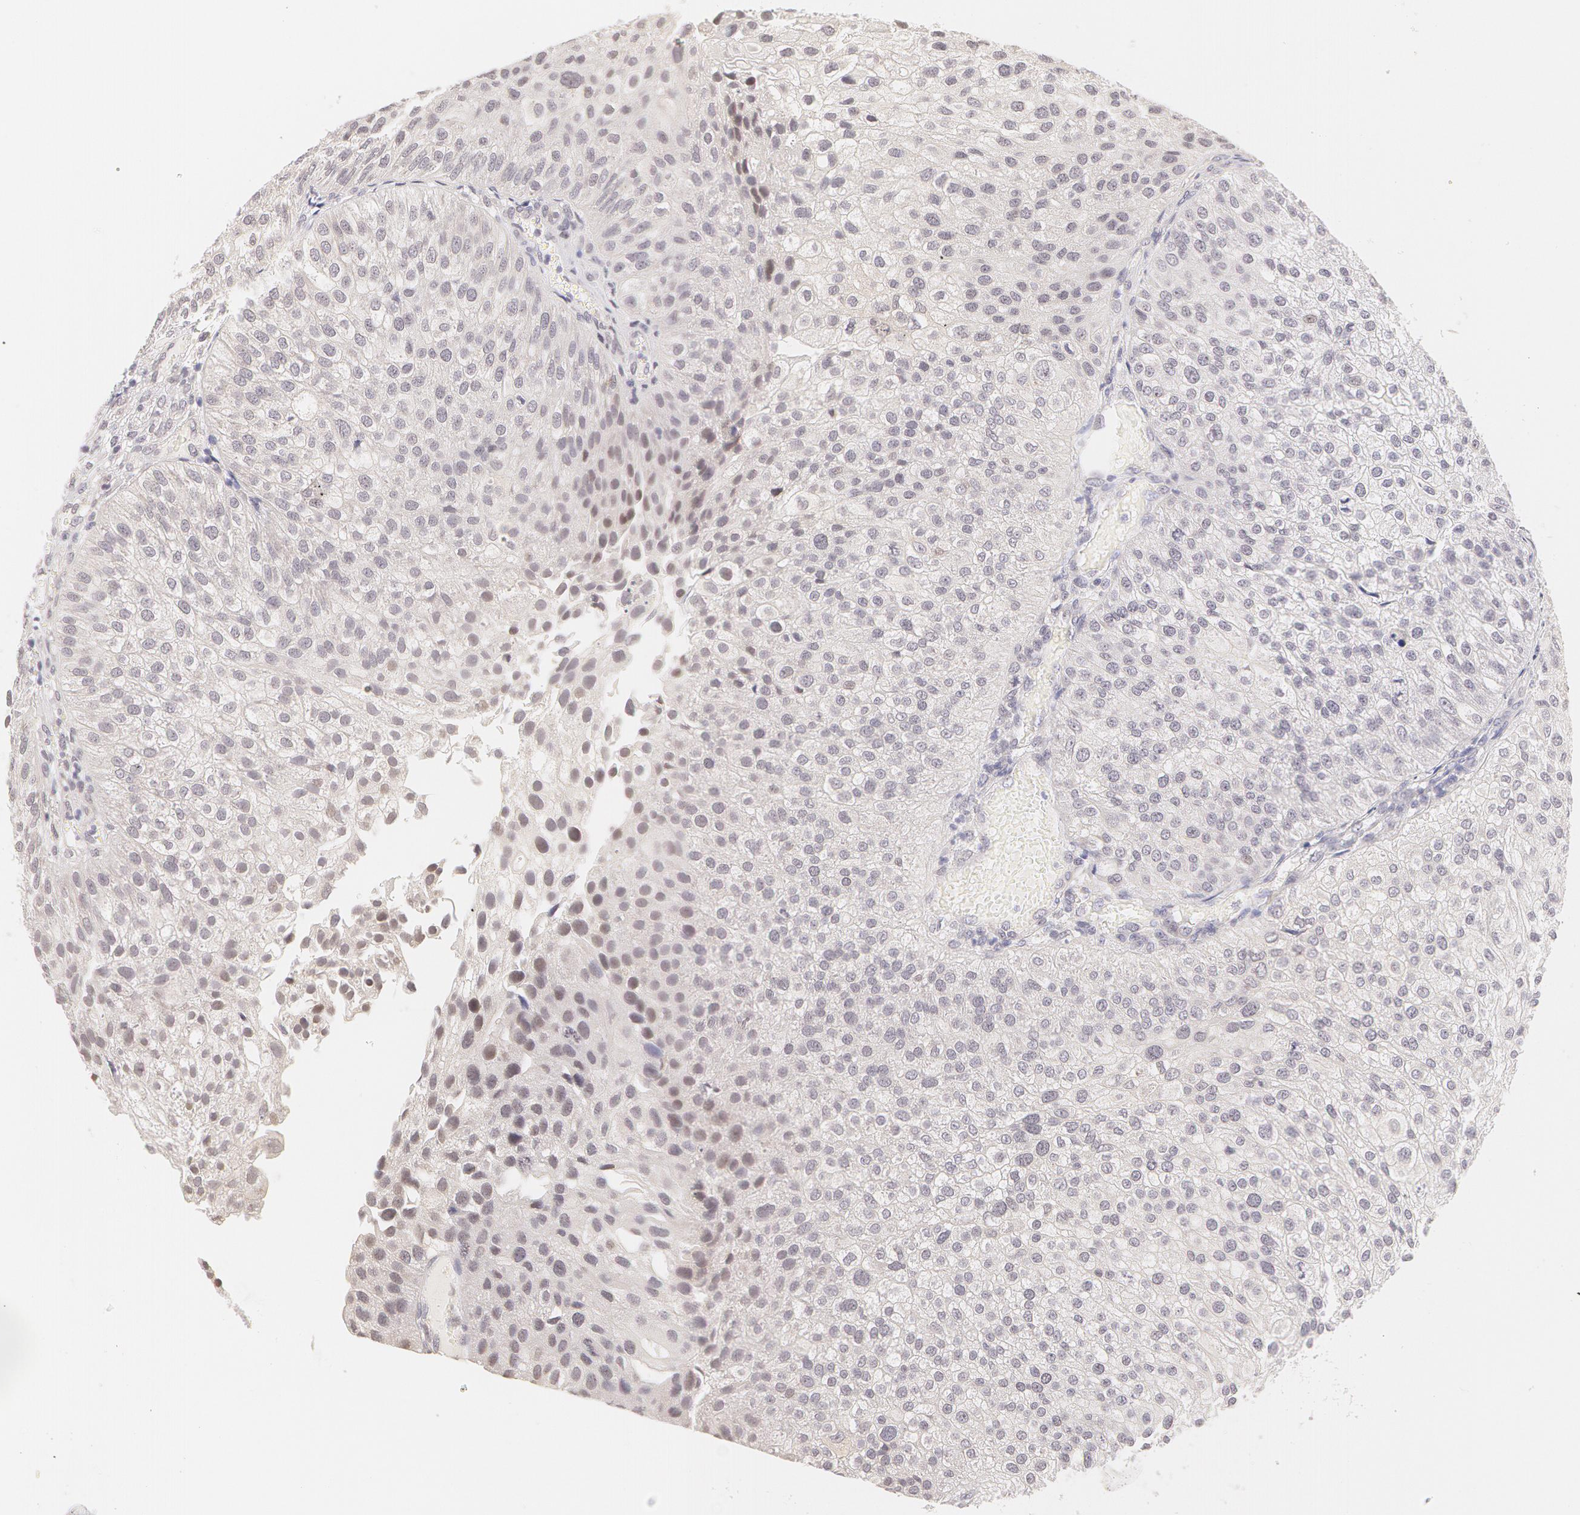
{"staining": {"intensity": "negative", "quantity": "none", "location": "none"}, "tissue": "urothelial cancer", "cell_type": "Tumor cells", "image_type": "cancer", "snomed": [{"axis": "morphology", "description": "Urothelial carcinoma, Low grade"}, {"axis": "topography", "description": "Urinary bladder"}], "caption": "Tumor cells are negative for brown protein staining in urothelial carcinoma (low-grade).", "gene": "ZNF597", "patient": {"sex": "female", "age": 89}}